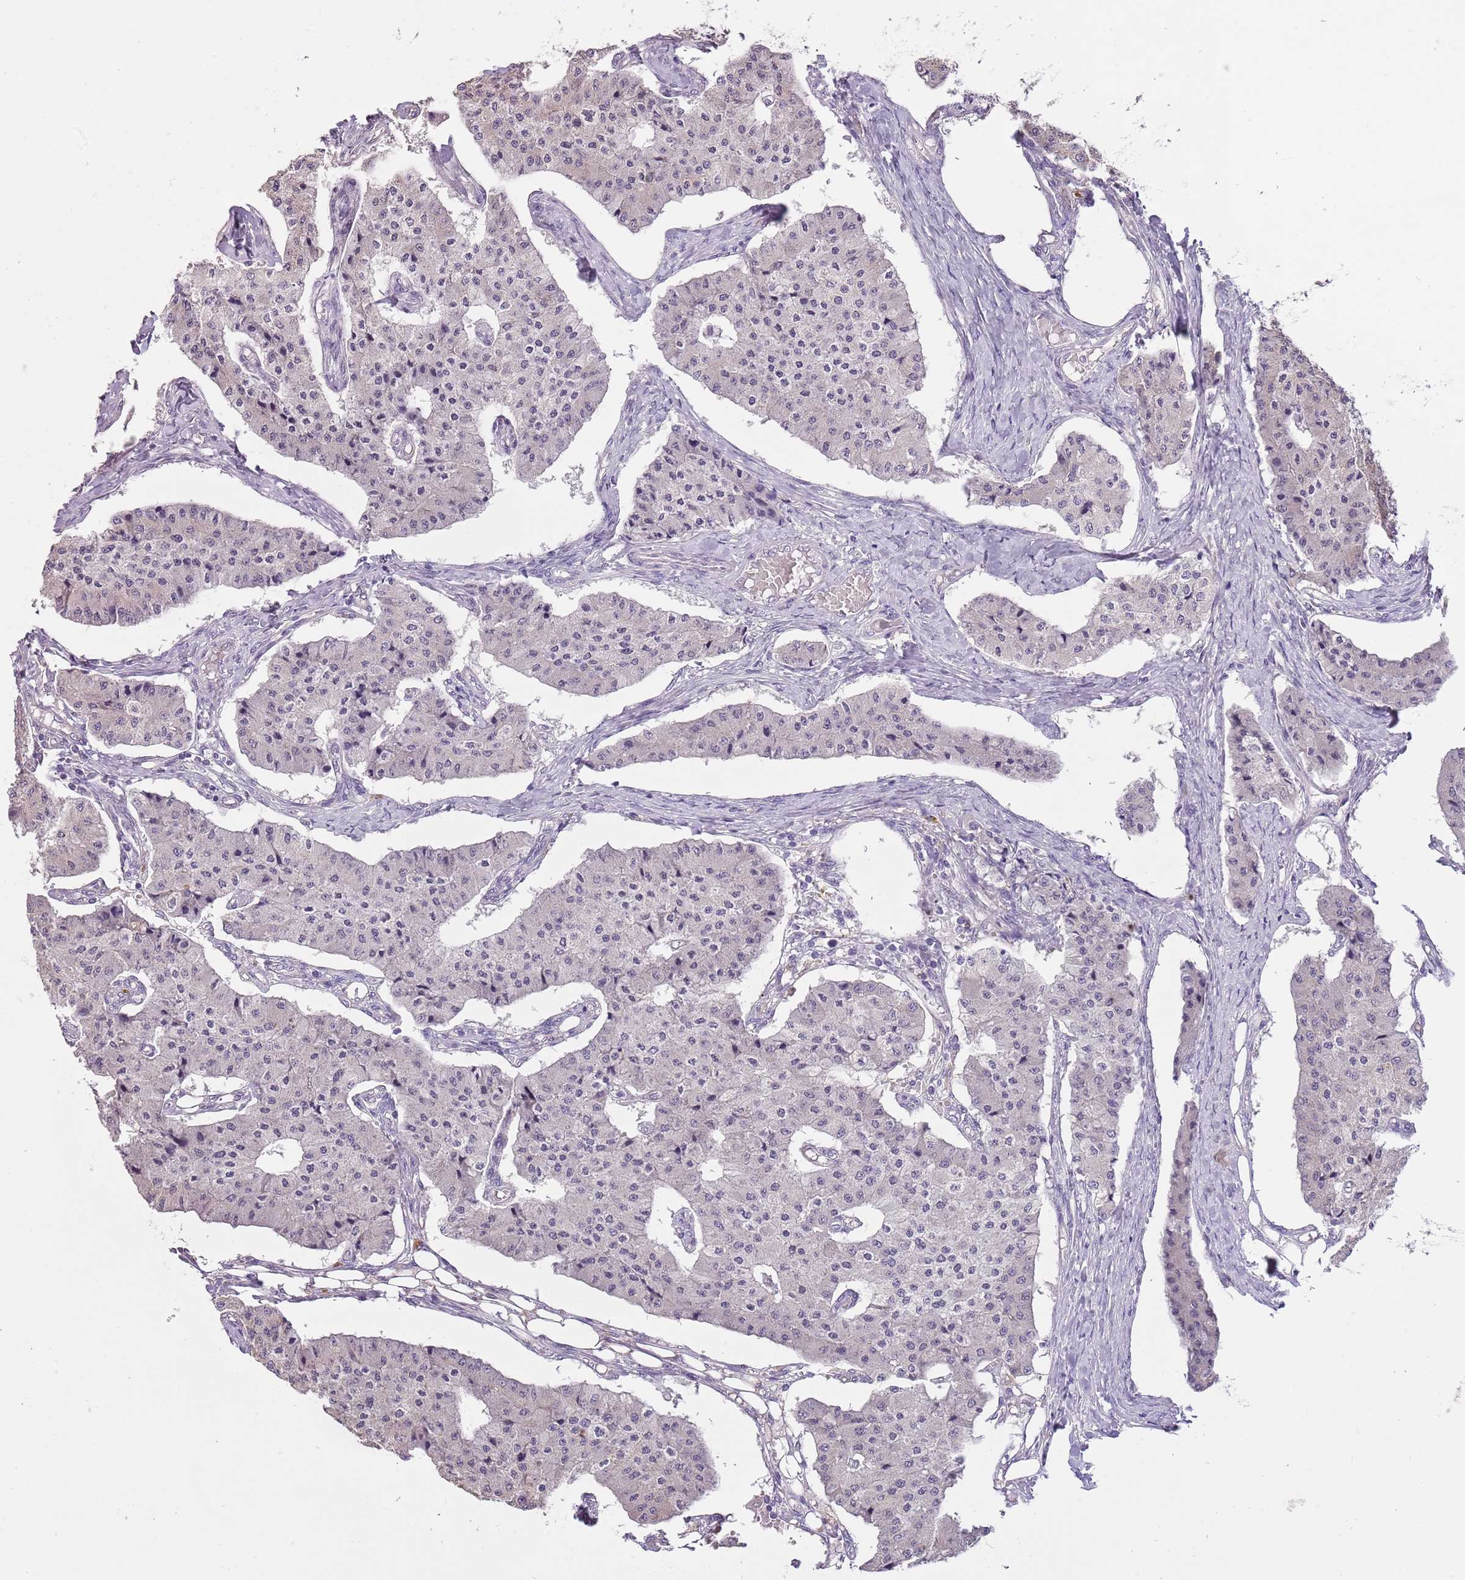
{"staining": {"intensity": "negative", "quantity": "none", "location": "none"}, "tissue": "carcinoid", "cell_type": "Tumor cells", "image_type": "cancer", "snomed": [{"axis": "morphology", "description": "Carcinoid, malignant, NOS"}, {"axis": "topography", "description": "Colon"}], "caption": "A micrograph of carcinoid (malignant) stained for a protein exhibits no brown staining in tumor cells.", "gene": "SLC35E3", "patient": {"sex": "female", "age": 52}}